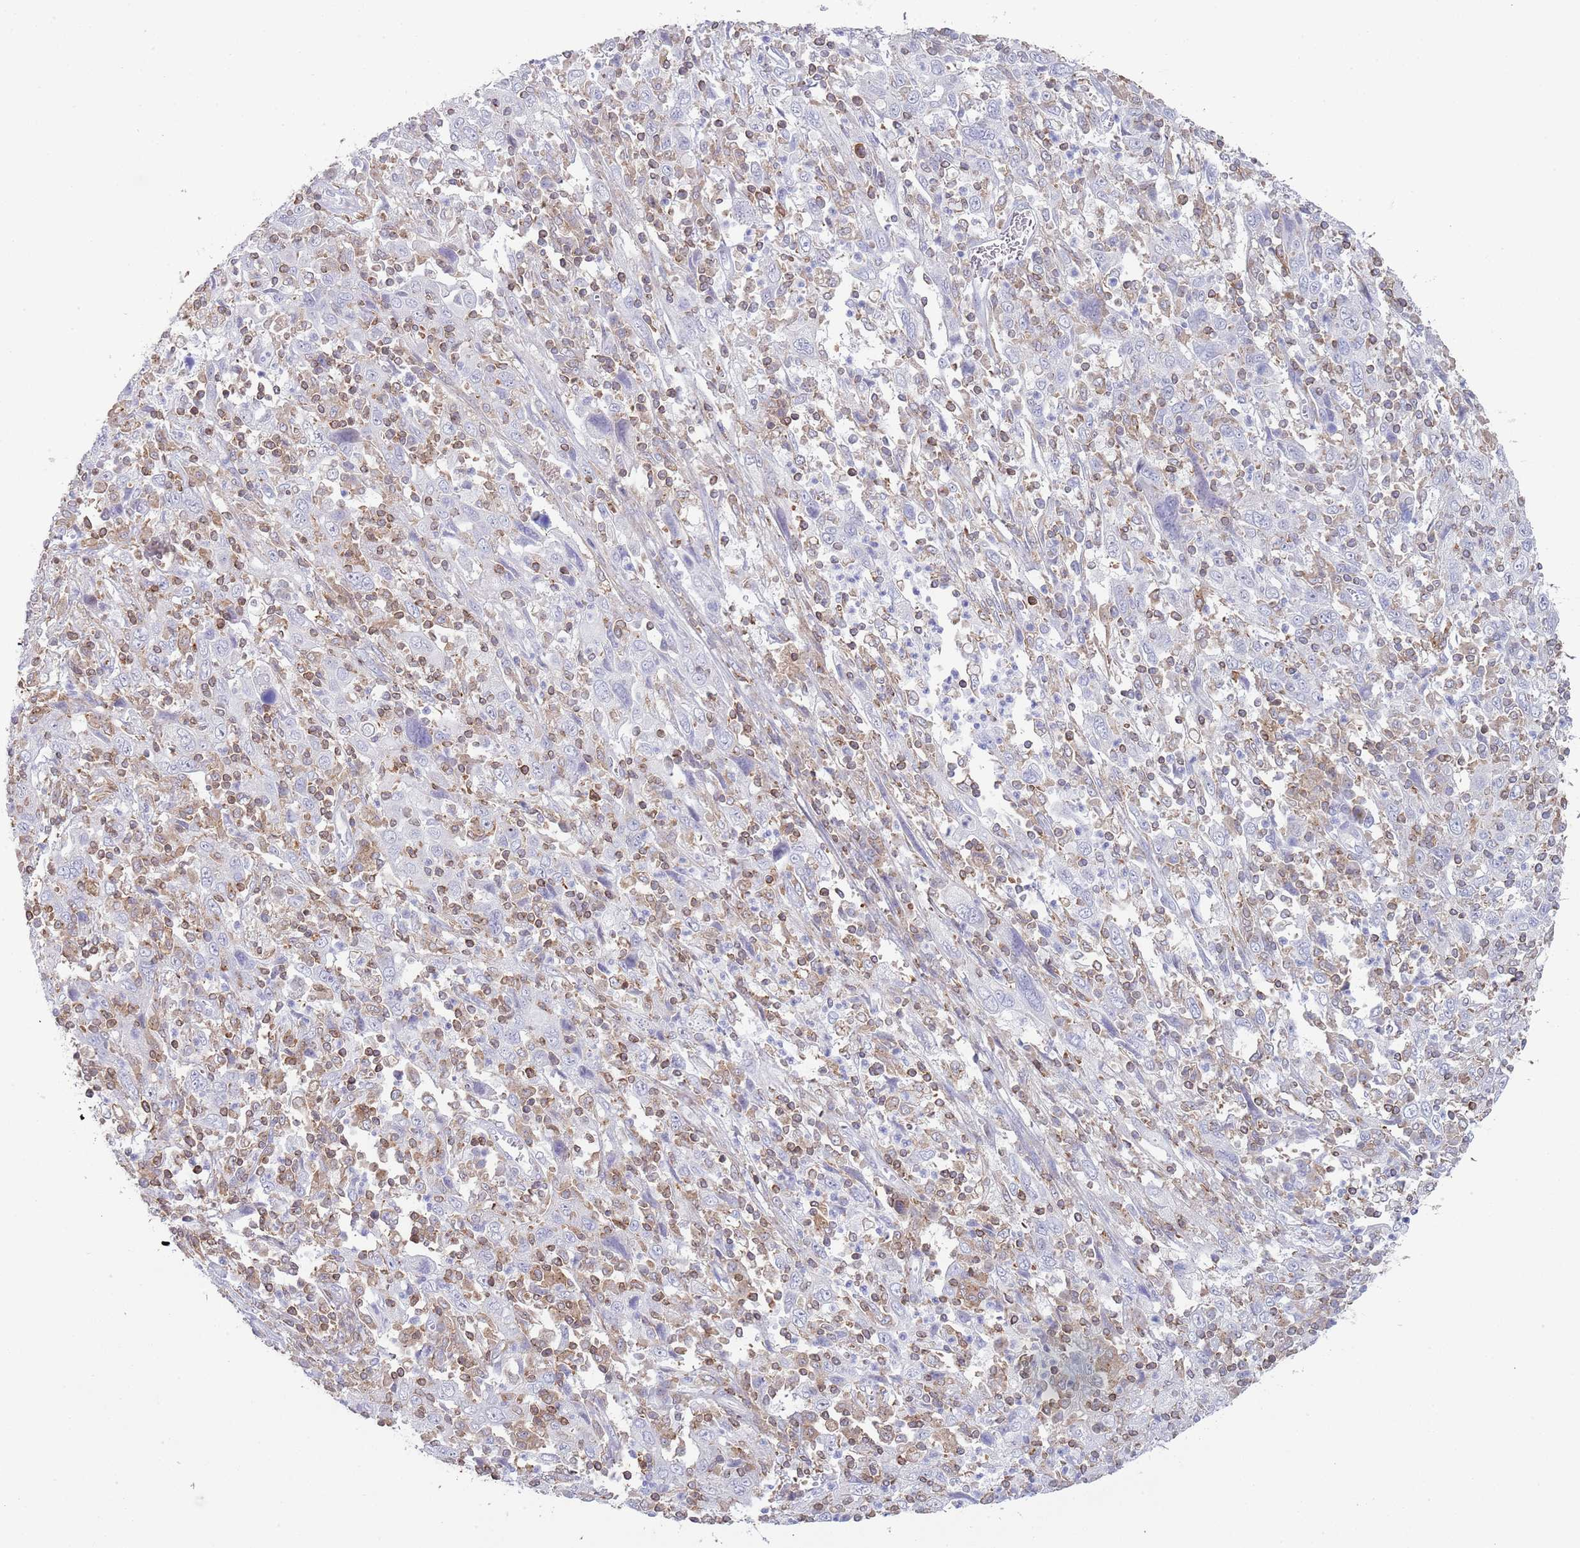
{"staining": {"intensity": "negative", "quantity": "none", "location": "none"}, "tissue": "cervical cancer", "cell_type": "Tumor cells", "image_type": "cancer", "snomed": [{"axis": "morphology", "description": "Squamous cell carcinoma, NOS"}, {"axis": "topography", "description": "Cervix"}], "caption": "DAB (3,3'-diaminobenzidine) immunohistochemical staining of cervical cancer reveals no significant staining in tumor cells.", "gene": "LPXN", "patient": {"sex": "female", "age": 46}}